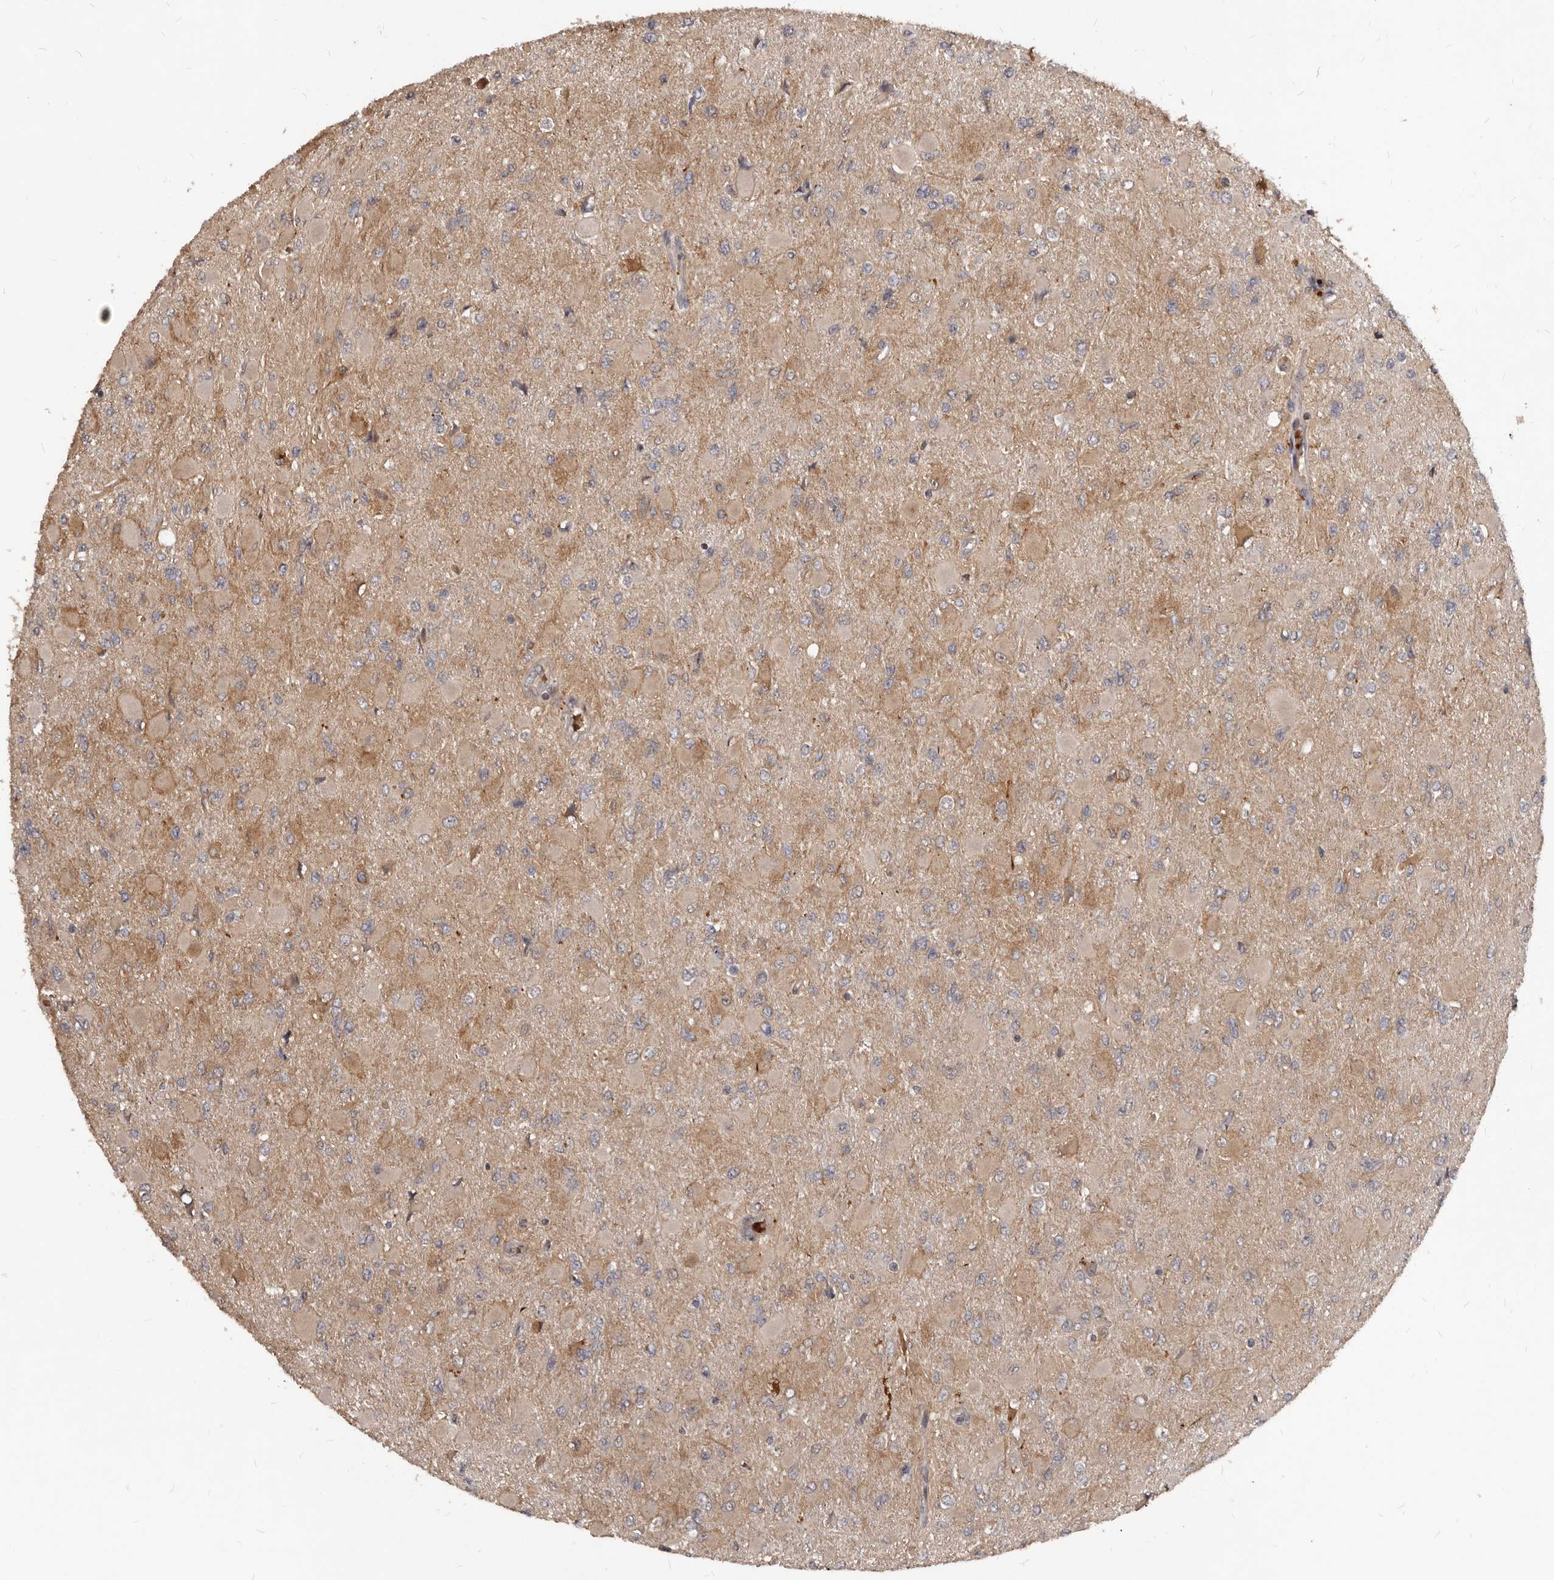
{"staining": {"intensity": "moderate", "quantity": "<25%", "location": "cytoplasmic/membranous"}, "tissue": "glioma", "cell_type": "Tumor cells", "image_type": "cancer", "snomed": [{"axis": "morphology", "description": "Glioma, malignant, High grade"}, {"axis": "topography", "description": "Cerebral cortex"}], "caption": "Approximately <25% of tumor cells in glioma reveal moderate cytoplasmic/membranous protein expression as visualized by brown immunohistochemical staining.", "gene": "GABPB2", "patient": {"sex": "female", "age": 36}}